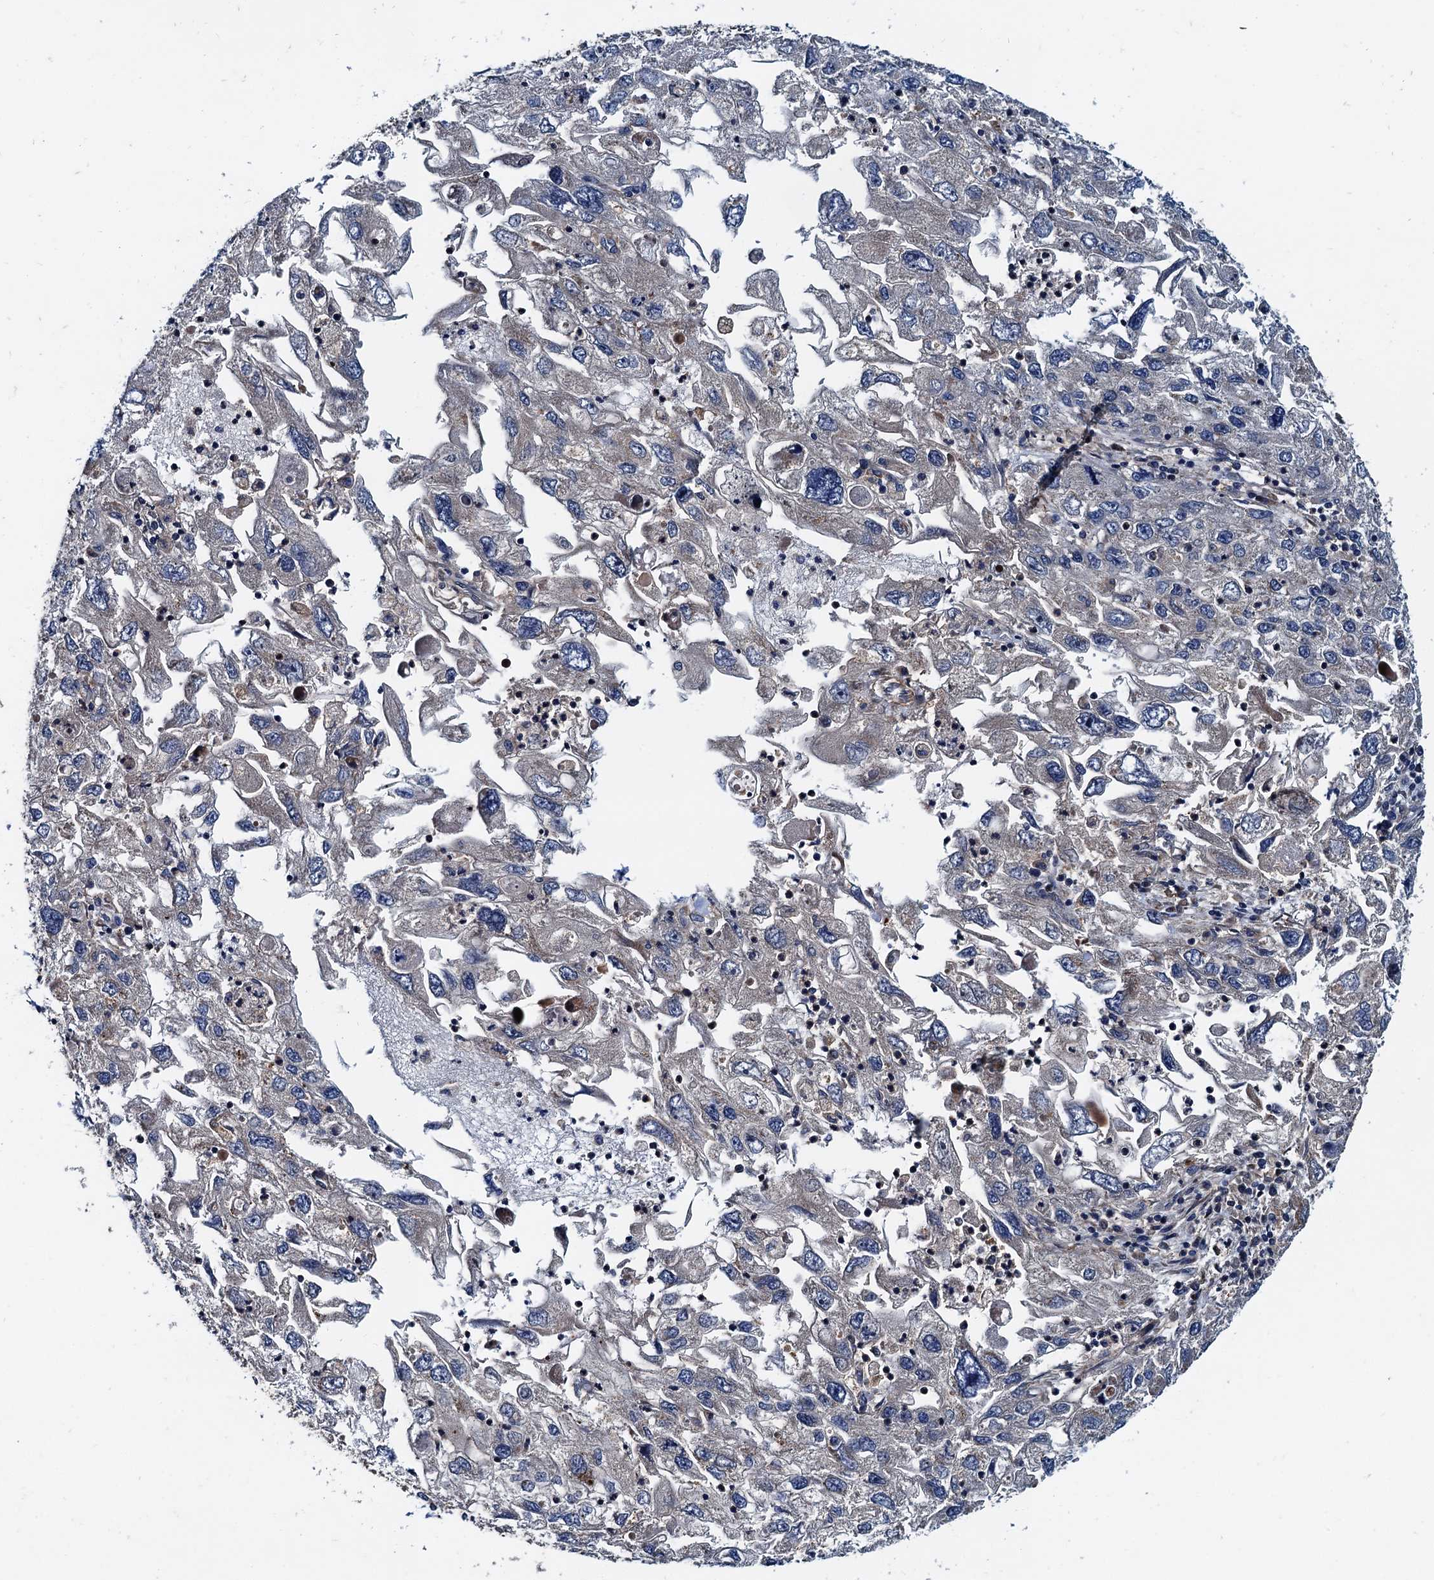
{"staining": {"intensity": "negative", "quantity": "none", "location": "none"}, "tissue": "endometrial cancer", "cell_type": "Tumor cells", "image_type": "cancer", "snomed": [{"axis": "morphology", "description": "Adenocarcinoma, NOS"}, {"axis": "topography", "description": "Endometrium"}], "caption": "Immunohistochemical staining of endometrial adenocarcinoma displays no significant positivity in tumor cells.", "gene": "EFL1", "patient": {"sex": "female", "age": 49}}